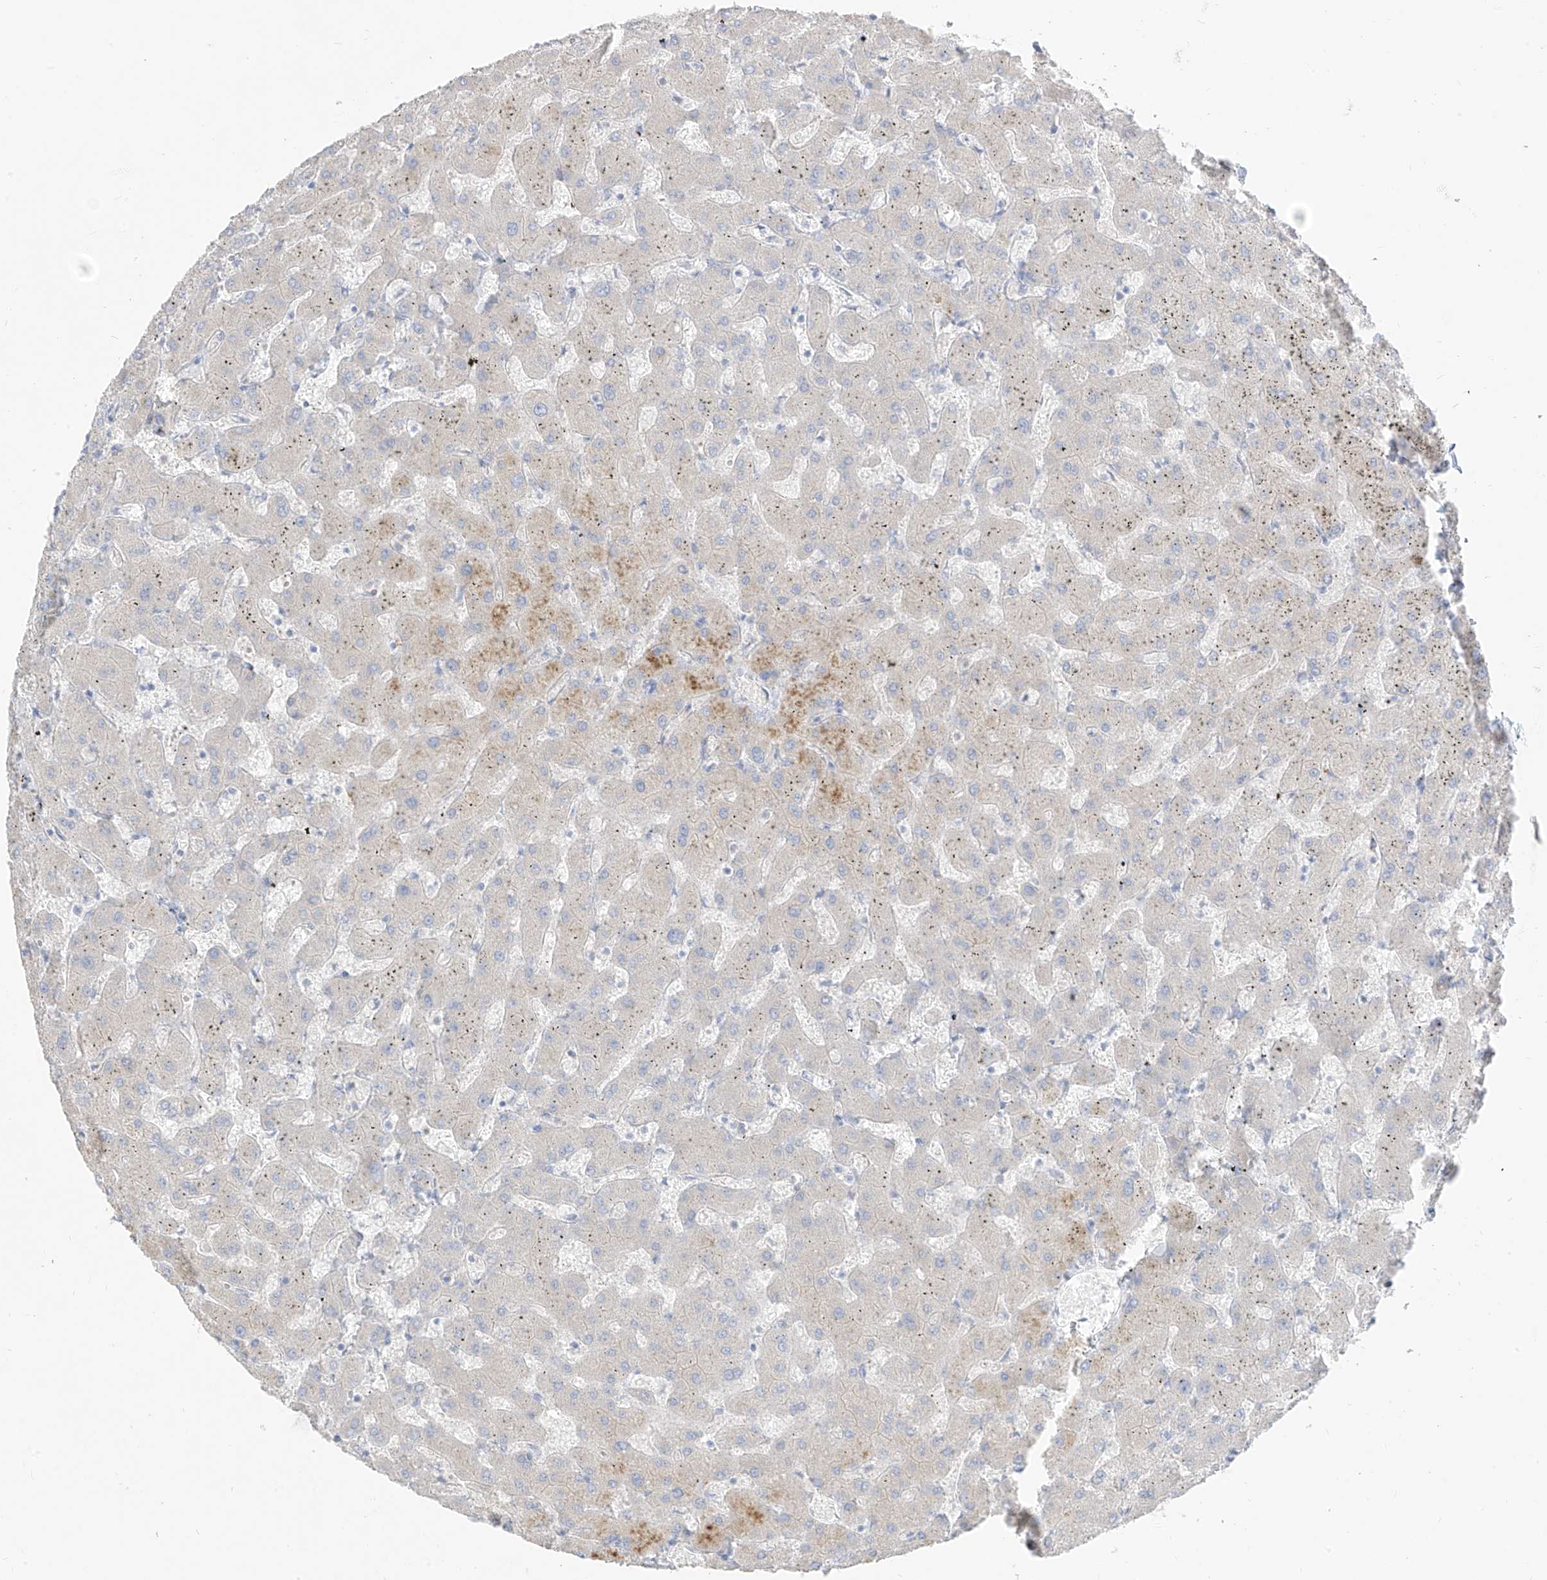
{"staining": {"intensity": "negative", "quantity": "none", "location": "none"}, "tissue": "liver", "cell_type": "Cholangiocytes", "image_type": "normal", "snomed": [{"axis": "morphology", "description": "Normal tissue, NOS"}, {"axis": "topography", "description": "Liver"}], "caption": "Immunohistochemistry (IHC) image of benign liver: human liver stained with DAB displays no significant protein expression in cholangiocytes. The staining is performed using DAB brown chromogen with nuclei counter-stained in using hematoxylin.", "gene": "ARHGEF40", "patient": {"sex": "female", "age": 63}}